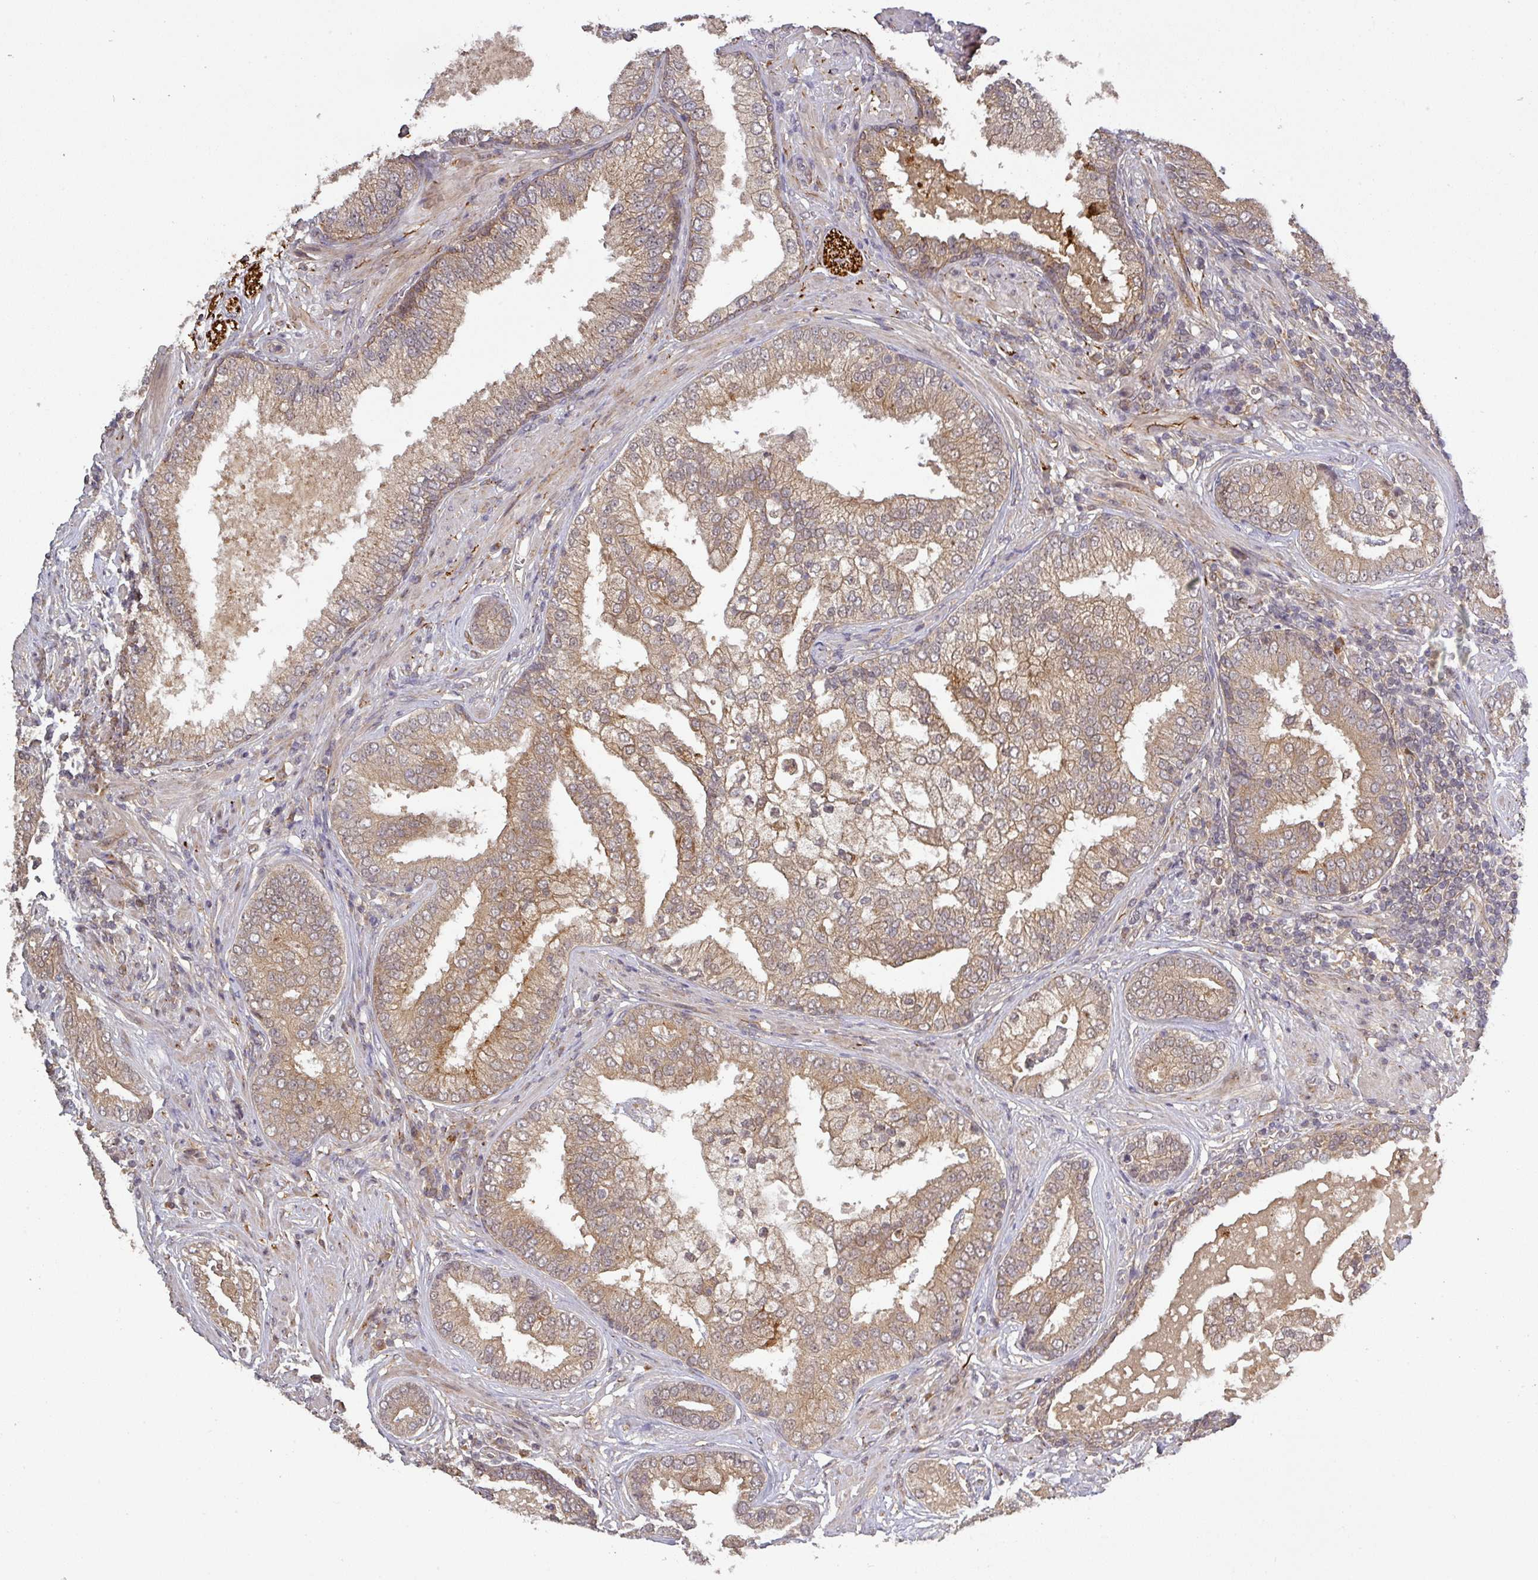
{"staining": {"intensity": "moderate", "quantity": ">75%", "location": "cytoplasmic/membranous"}, "tissue": "prostate cancer", "cell_type": "Tumor cells", "image_type": "cancer", "snomed": [{"axis": "morphology", "description": "Adenocarcinoma, High grade"}, {"axis": "topography", "description": "Prostate"}], "caption": "Prostate adenocarcinoma (high-grade) tissue demonstrates moderate cytoplasmic/membranous staining in approximately >75% of tumor cells", "gene": "CCDC121", "patient": {"sex": "male", "age": 55}}